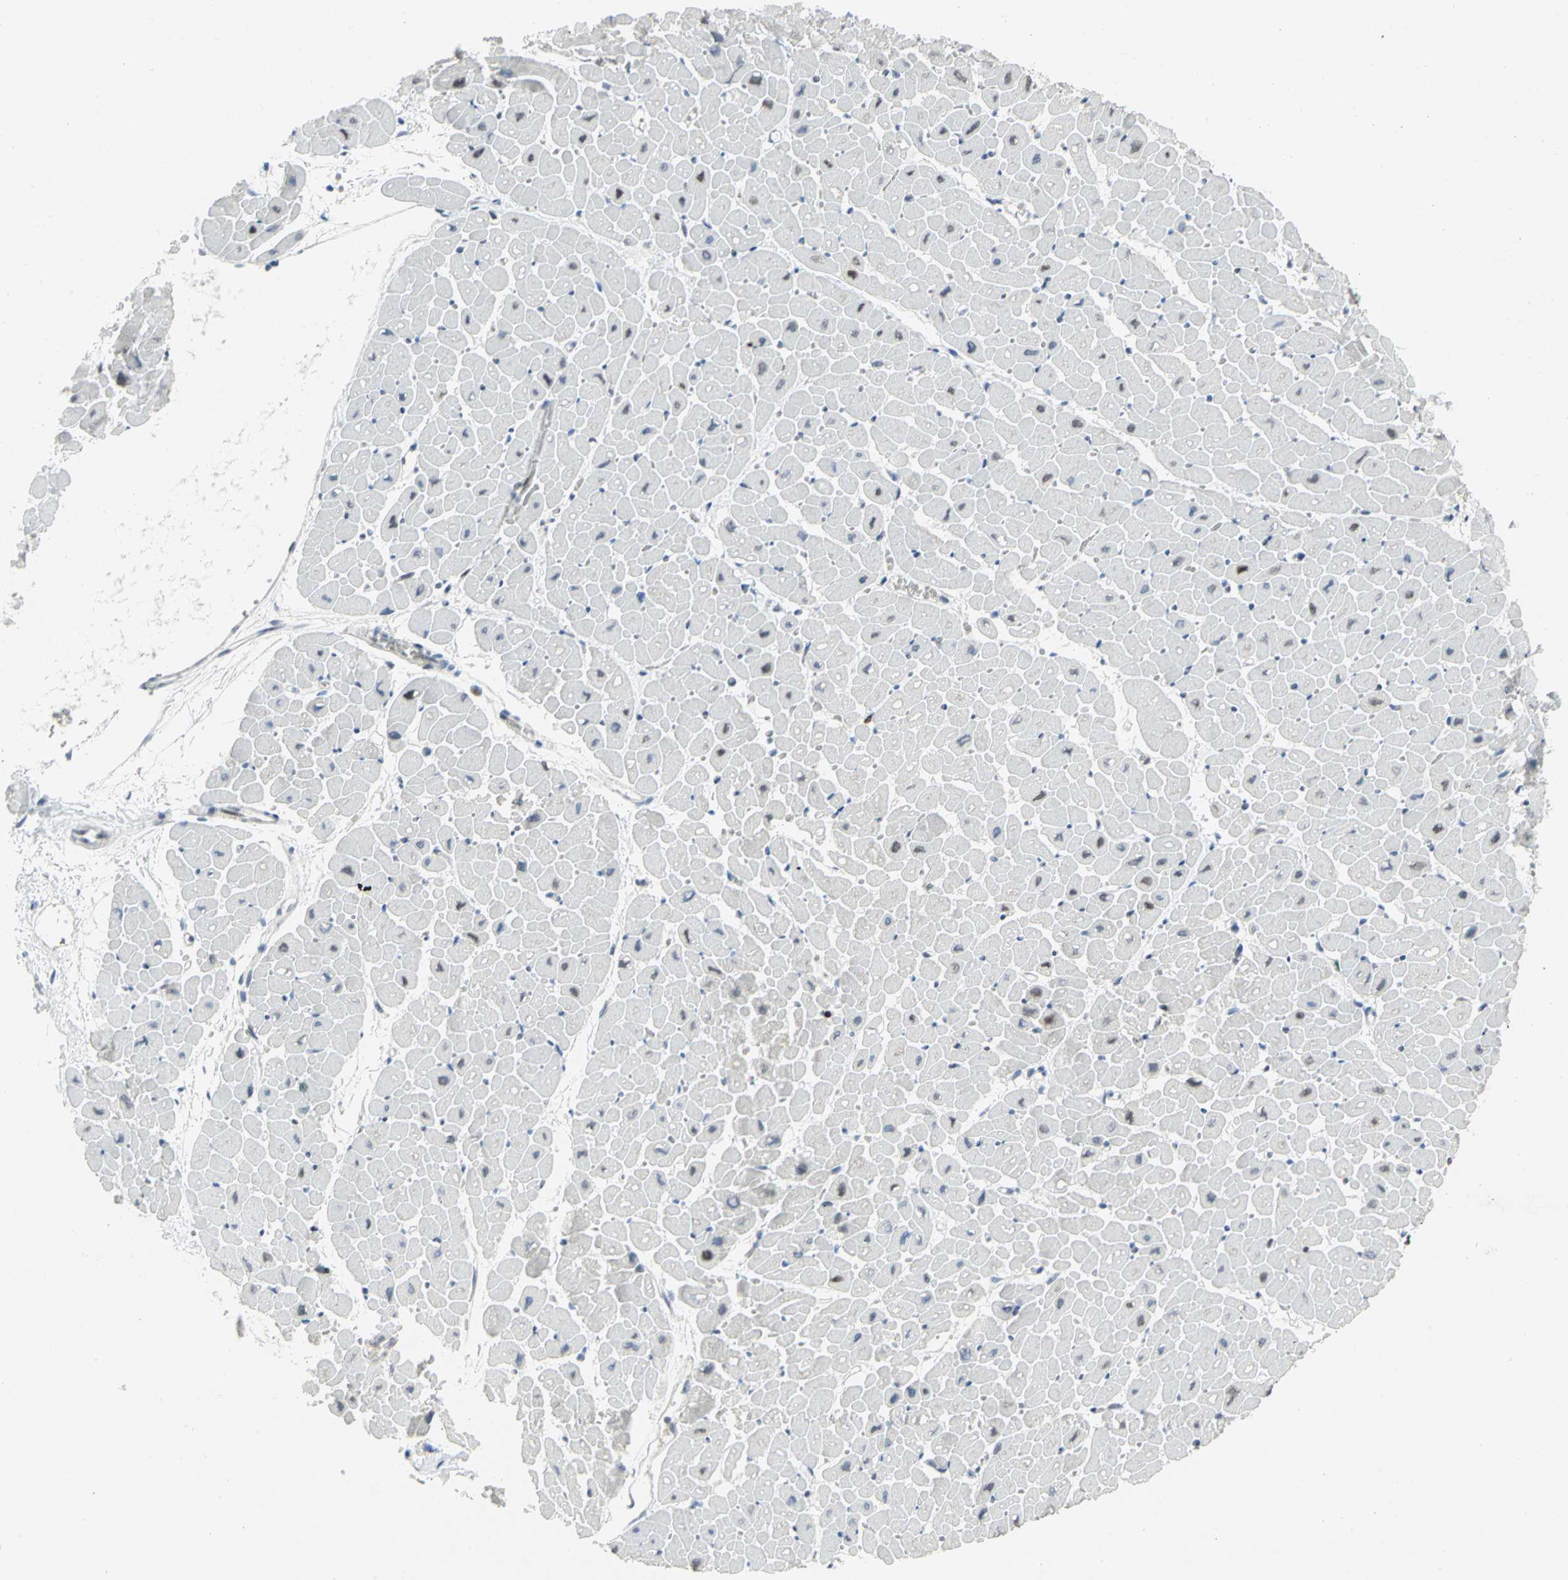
{"staining": {"intensity": "weak", "quantity": "<25%", "location": "nuclear"}, "tissue": "heart muscle", "cell_type": "Cardiomyocytes", "image_type": "normal", "snomed": [{"axis": "morphology", "description": "Normal tissue, NOS"}, {"axis": "topography", "description": "Heart"}], "caption": "This is an immunohistochemistry micrograph of benign human heart muscle. There is no expression in cardiomyocytes.", "gene": "RPA1", "patient": {"sex": "male", "age": 45}}